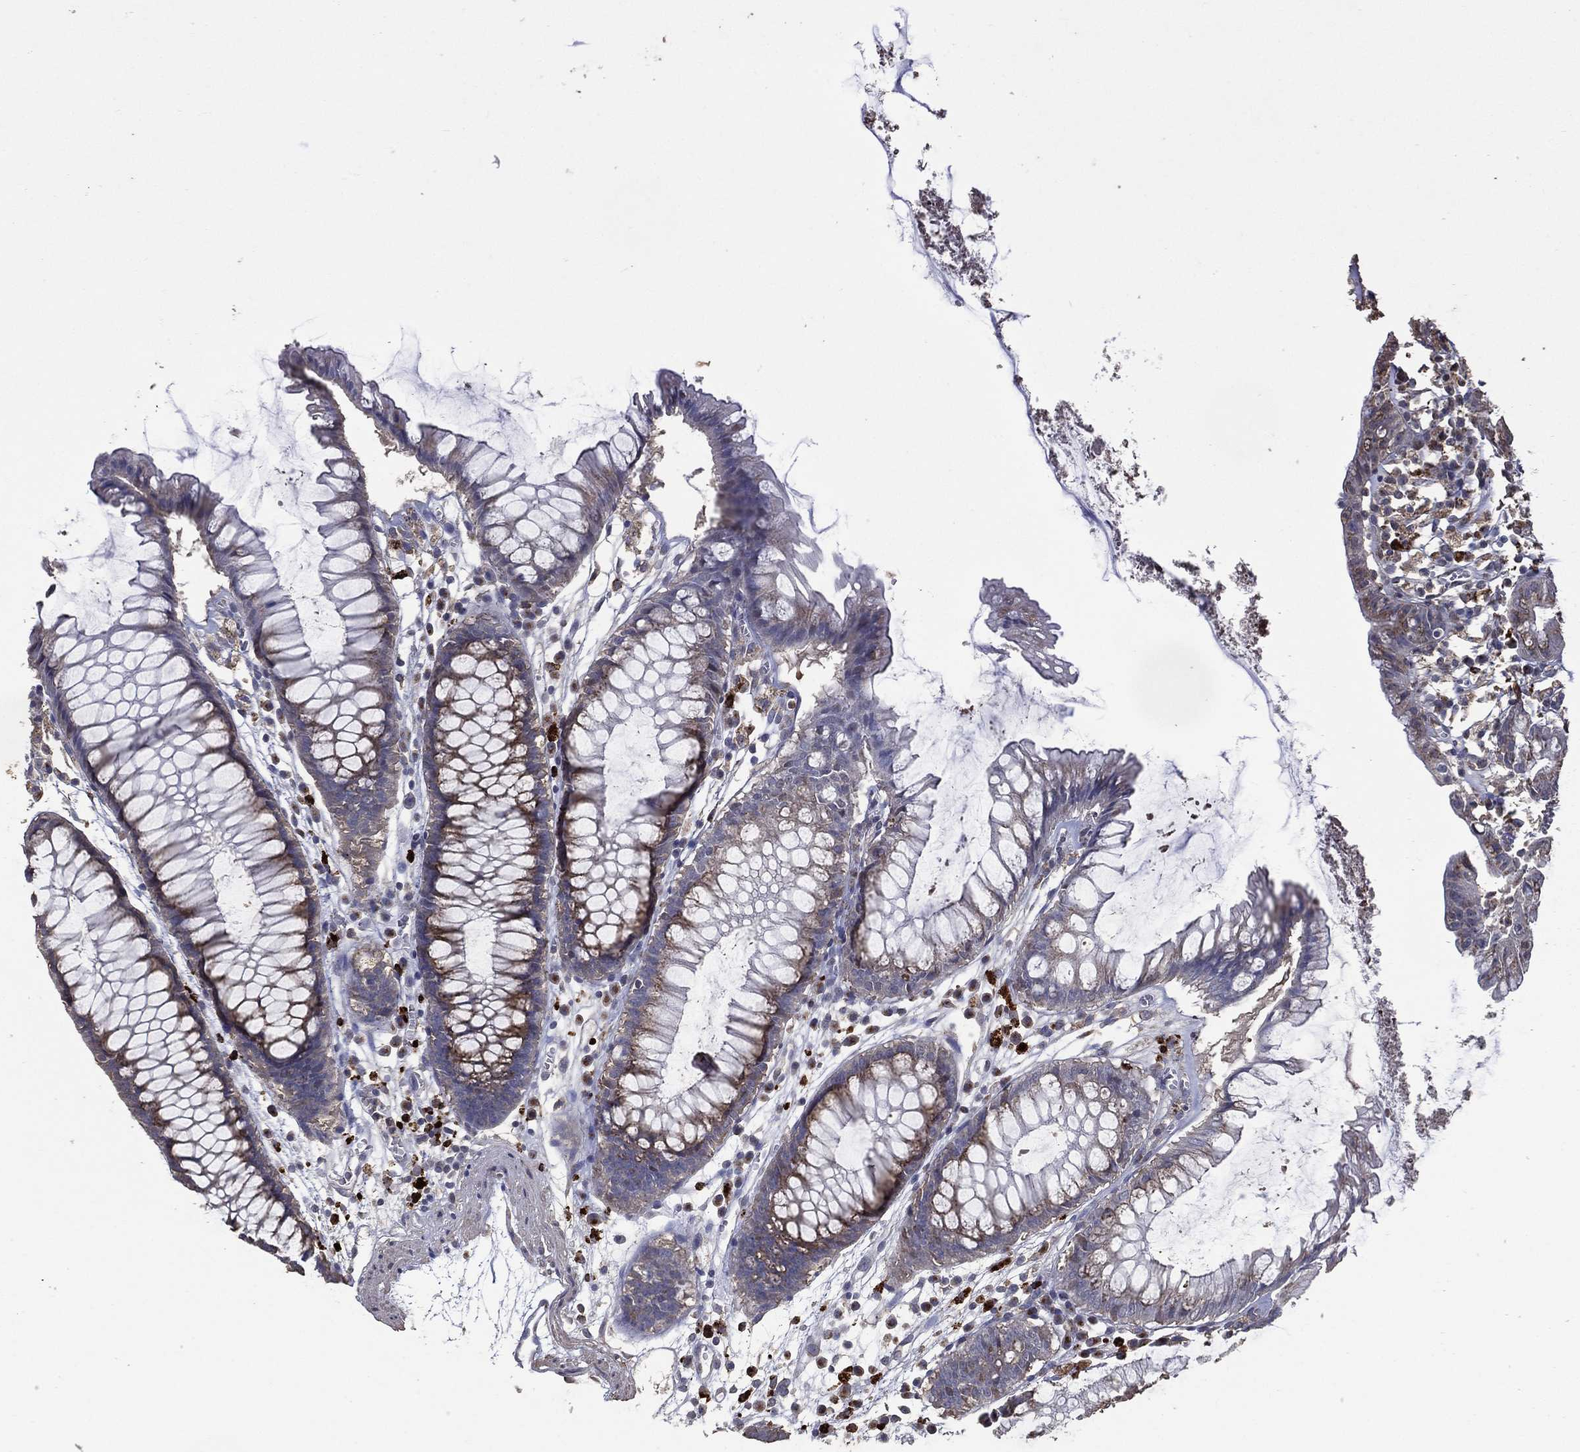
{"staining": {"intensity": "negative", "quantity": "none", "location": "none"}, "tissue": "colon", "cell_type": "Endothelial cells", "image_type": "normal", "snomed": [{"axis": "morphology", "description": "Normal tissue, NOS"}, {"axis": "morphology", "description": "Adenocarcinoma, NOS"}, {"axis": "topography", "description": "Colon"}], "caption": "This is a image of immunohistochemistry staining of benign colon, which shows no positivity in endothelial cells. The staining was performed using DAB to visualize the protein expression in brown, while the nuclei were stained in blue with hematoxylin (Magnification: 20x).", "gene": "GPR183", "patient": {"sex": "male", "age": 65}}